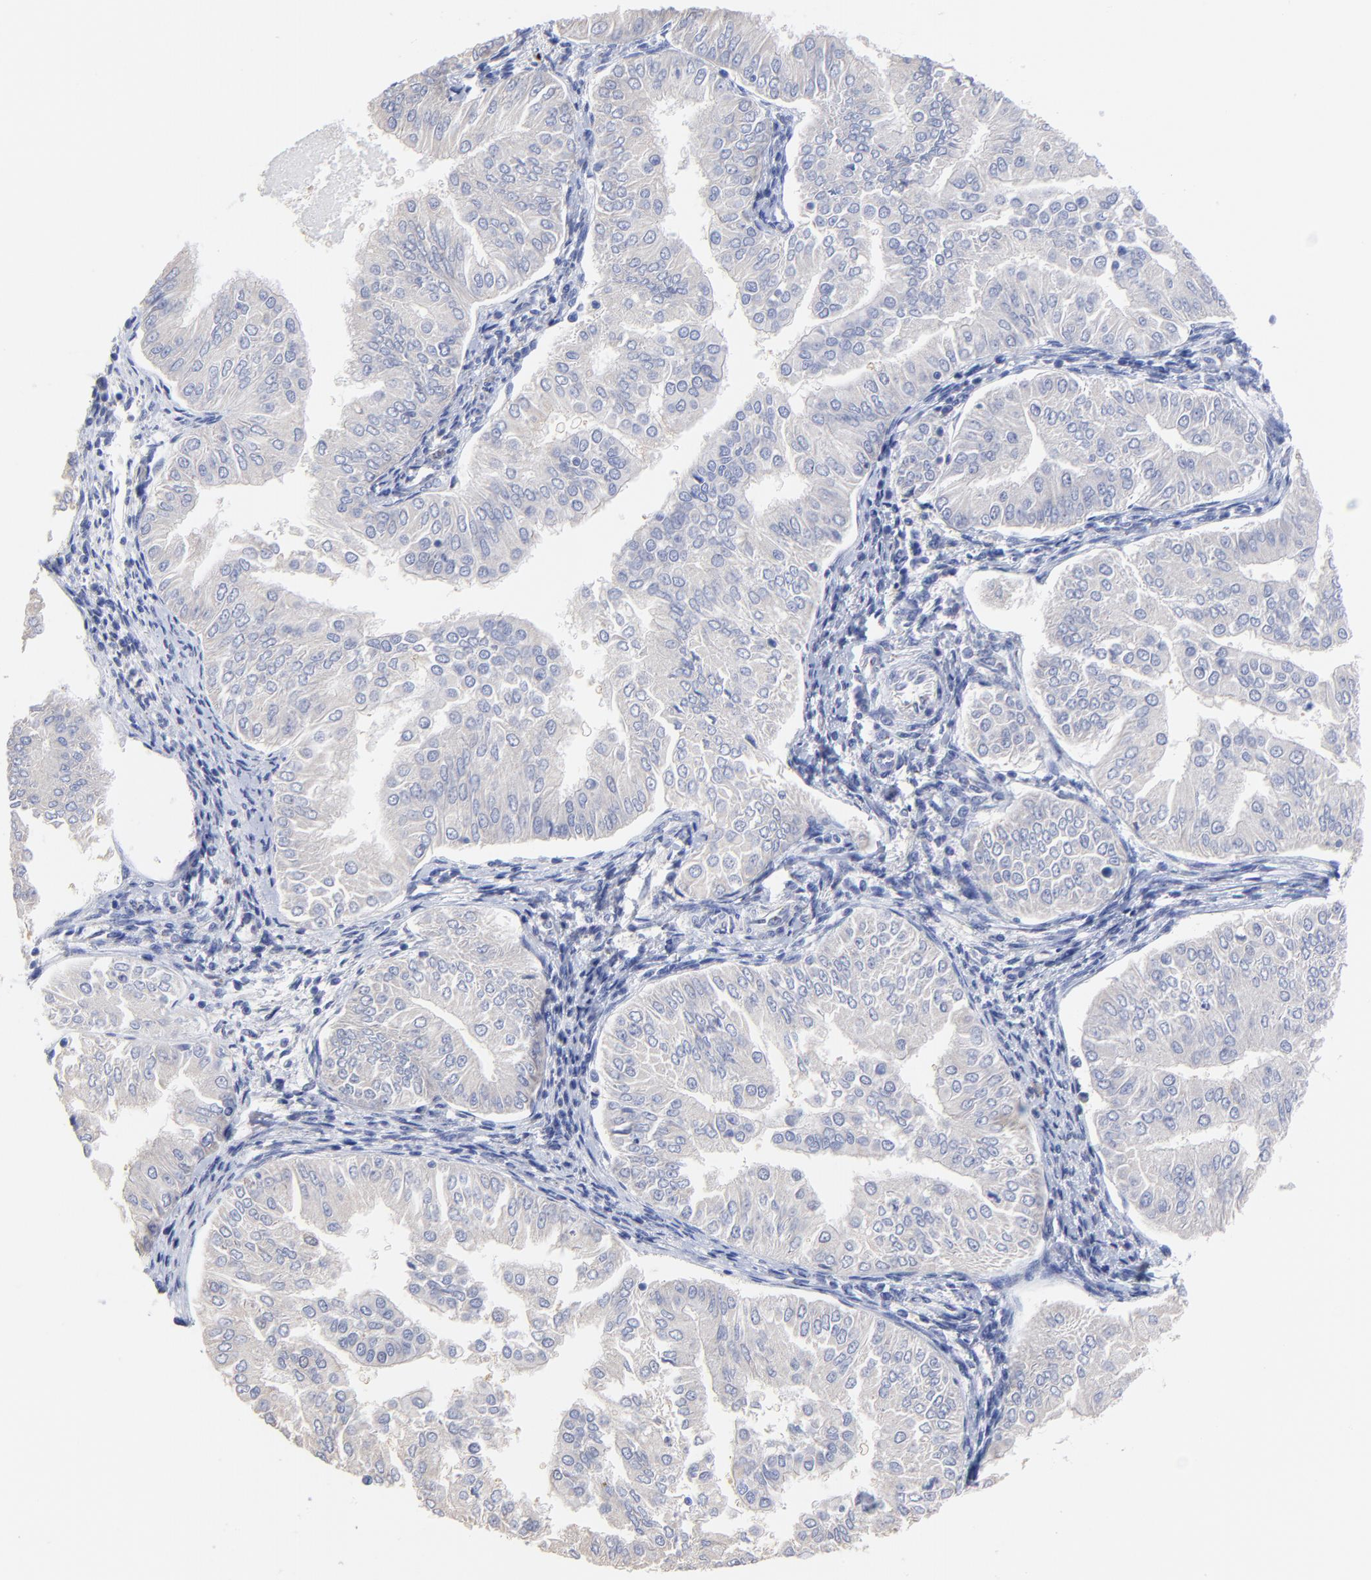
{"staining": {"intensity": "negative", "quantity": "none", "location": "none"}, "tissue": "endometrial cancer", "cell_type": "Tumor cells", "image_type": "cancer", "snomed": [{"axis": "morphology", "description": "Adenocarcinoma, NOS"}, {"axis": "topography", "description": "Endometrium"}], "caption": "High magnification brightfield microscopy of endometrial cancer (adenocarcinoma) stained with DAB (3,3'-diaminobenzidine) (brown) and counterstained with hematoxylin (blue): tumor cells show no significant staining.", "gene": "LAX1", "patient": {"sex": "female", "age": 53}}